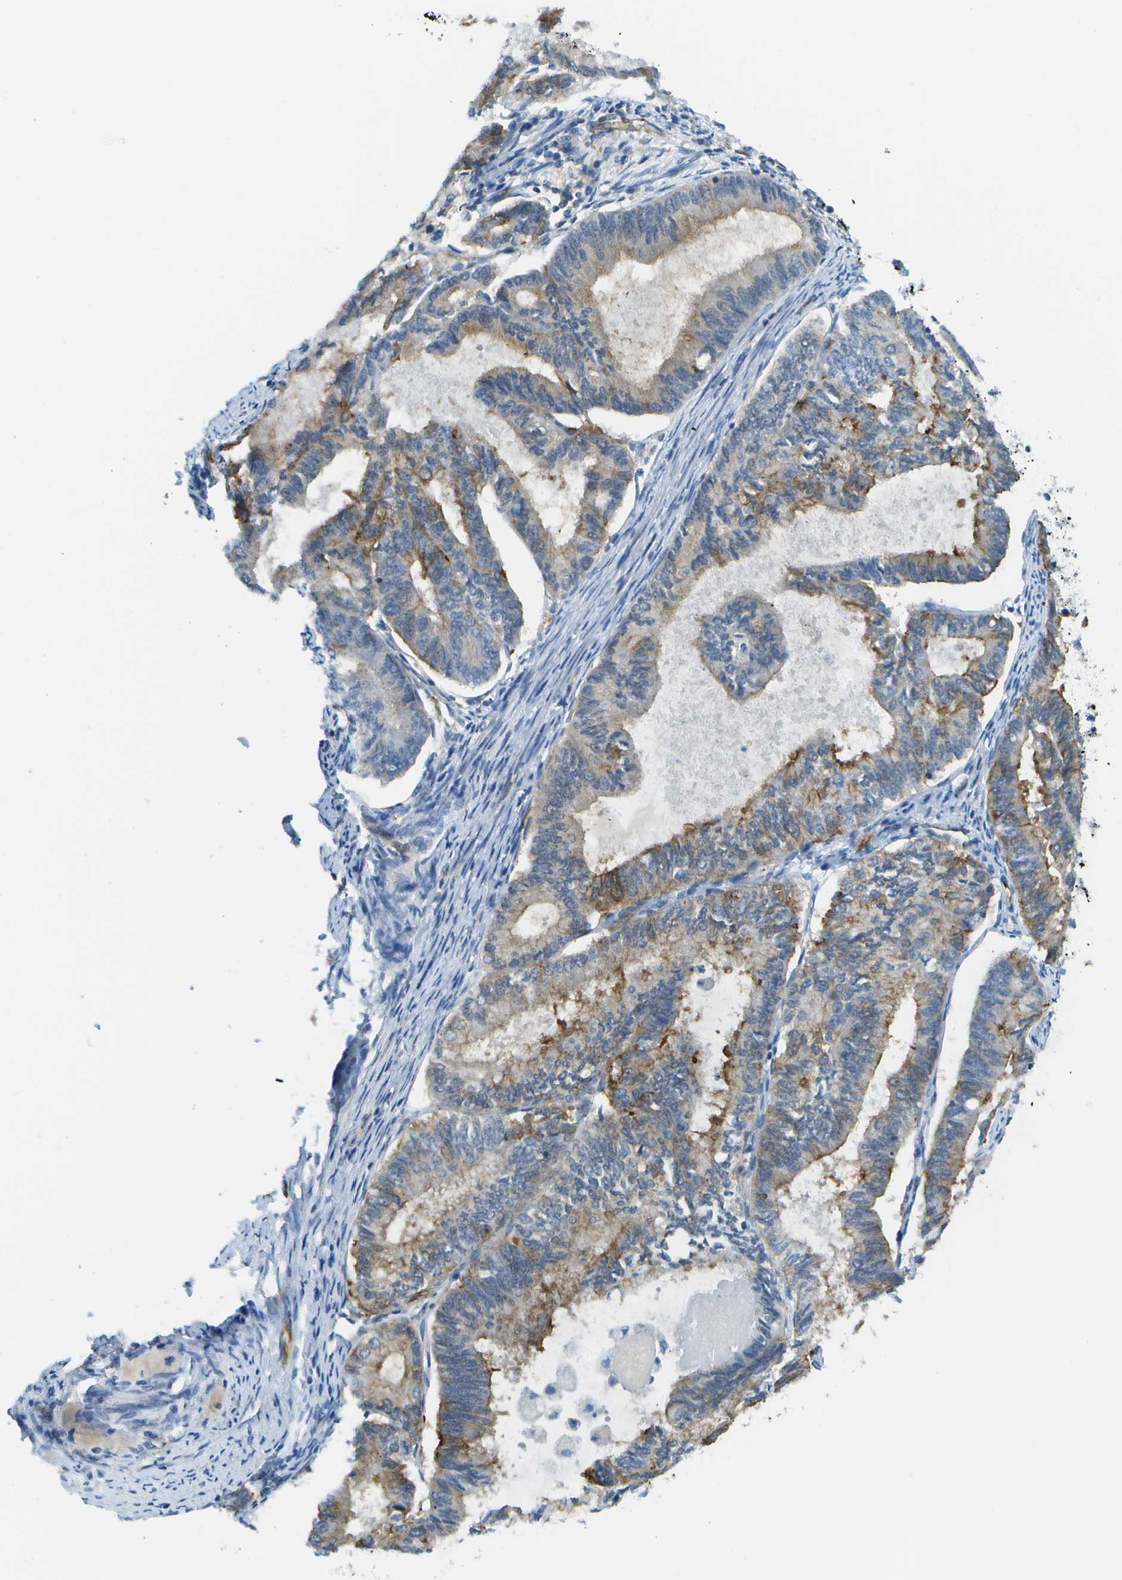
{"staining": {"intensity": "moderate", "quantity": "25%-75%", "location": "cytoplasmic/membranous"}, "tissue": "endometrial cancer", "cell_type": "Tumor cells", "image_type": "cancer", "snomed": [{"axis": "morphology", "description": "Adenocarcinoma, NOS"}, {"axis": "topography", "description": "Endometrium"}], "caption": "Moderate cytoplasmic/membranous protein positivity is identified in approximately 25%-75% of tumor cells in adenocarcinoma (endometrial). The staining was performed using DAB (3,3'-diaminobenzidine) to visualize the protein expression in brown, while the nuclei were stained in blue with hematoxylin (Magnification: 20x).", "gene": "KIAA0040", "patient": {"sex": "female", "age": 86}}